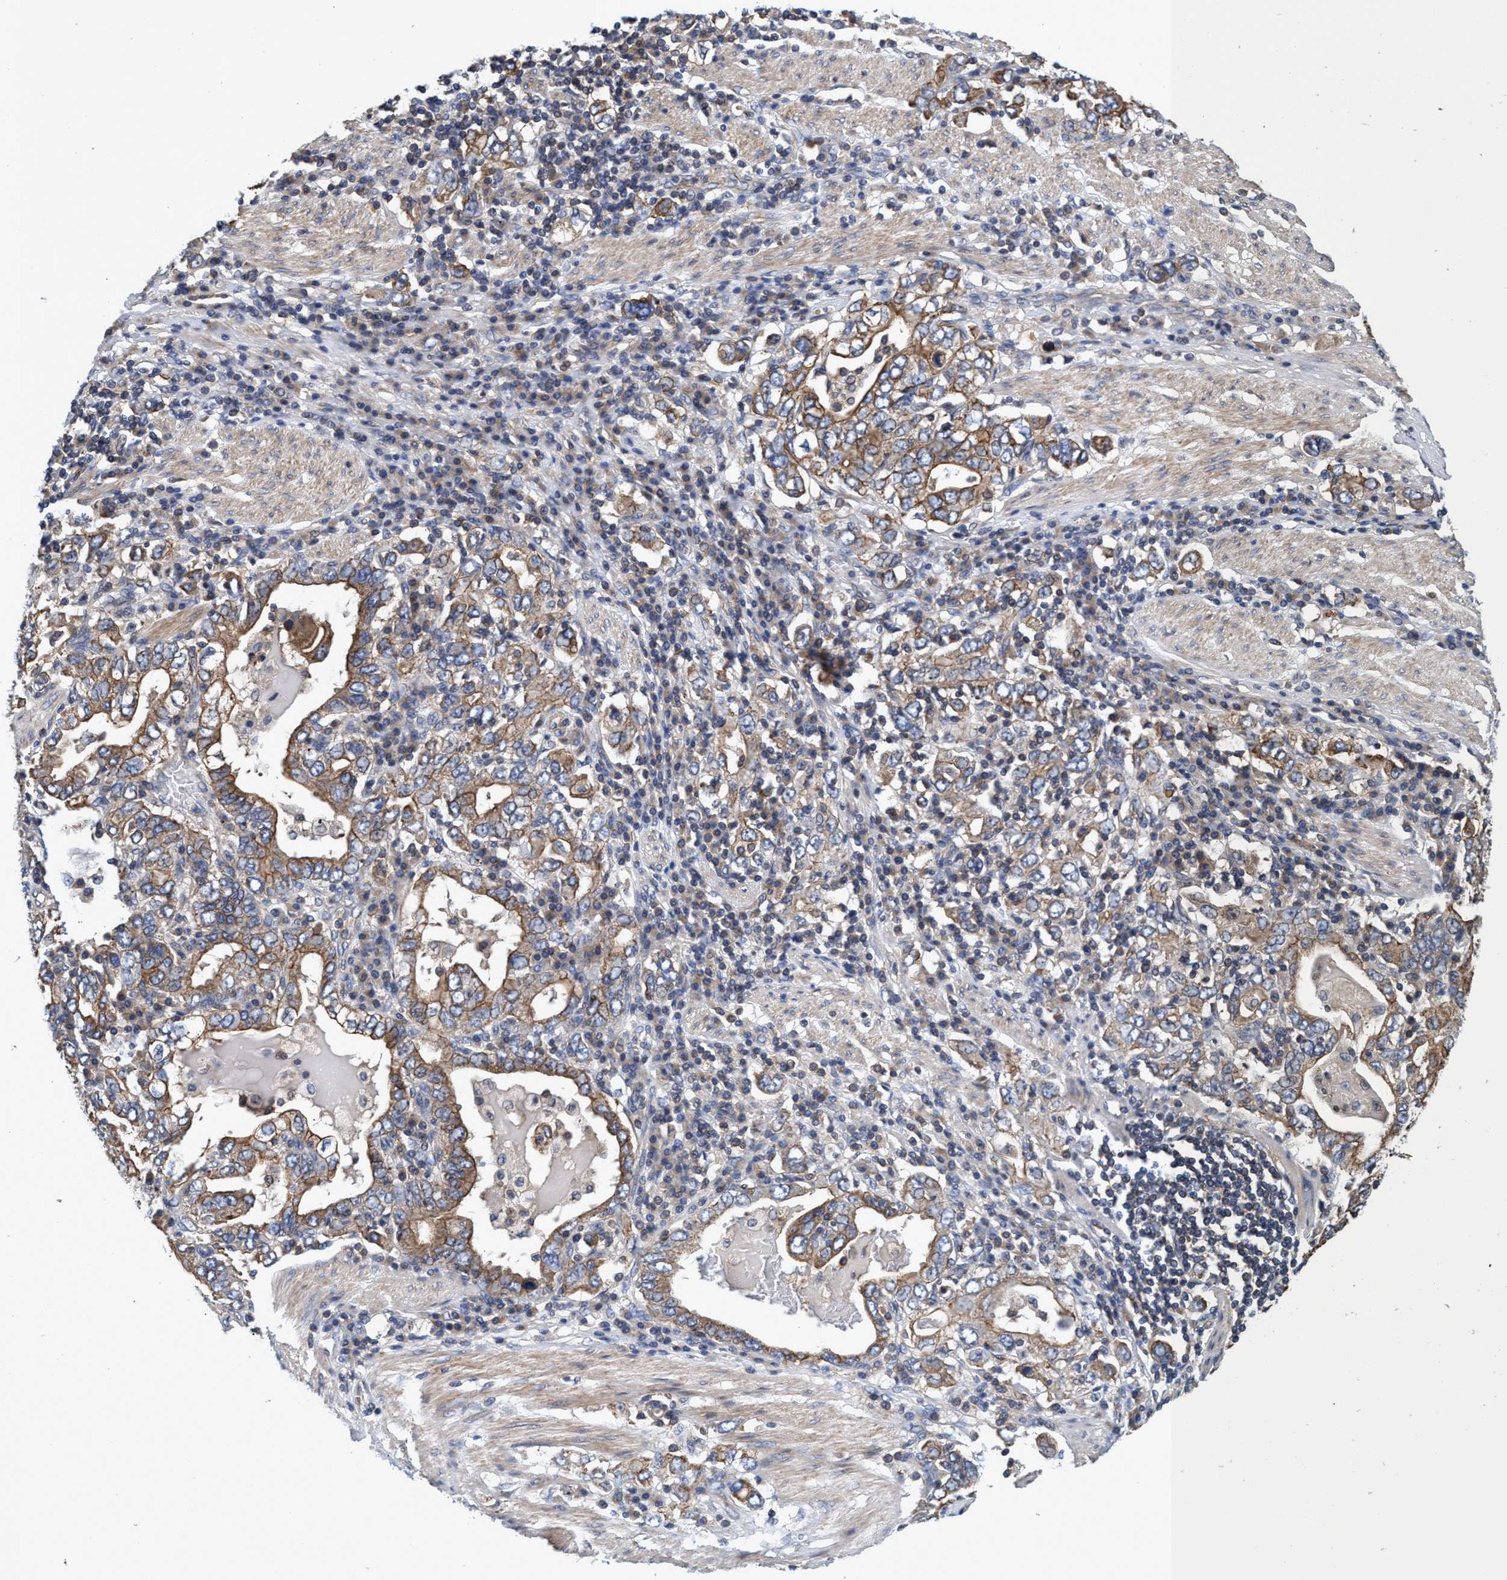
{"staining": {"intensity": "moderate", "quantity": ">75%", "location": "cytoplasmic/membranous"}, "tissue": "stomach cancer", "cell_type": "Tumor cells", "image_type": "cancer", "snomed": [{"axis": "morphology", "description": "Adenocarcinoma, NOS"}, {"axis": "topography", "description": "Stomach, upper"}], "caption": "DAB (3,3'-diaminobenzidine) immunohistochemical staining of stomach adenocarcinoma shows moderate cytoplasmic/membranous protein expression in about >75% of tumor cells. (Stains: DAB in brown, nuclei in blue, Microscopy: brightfield microscopy at high magnification).", "gene": "CALCOCO2", "patient": {"sex": "male", "age": 62}}